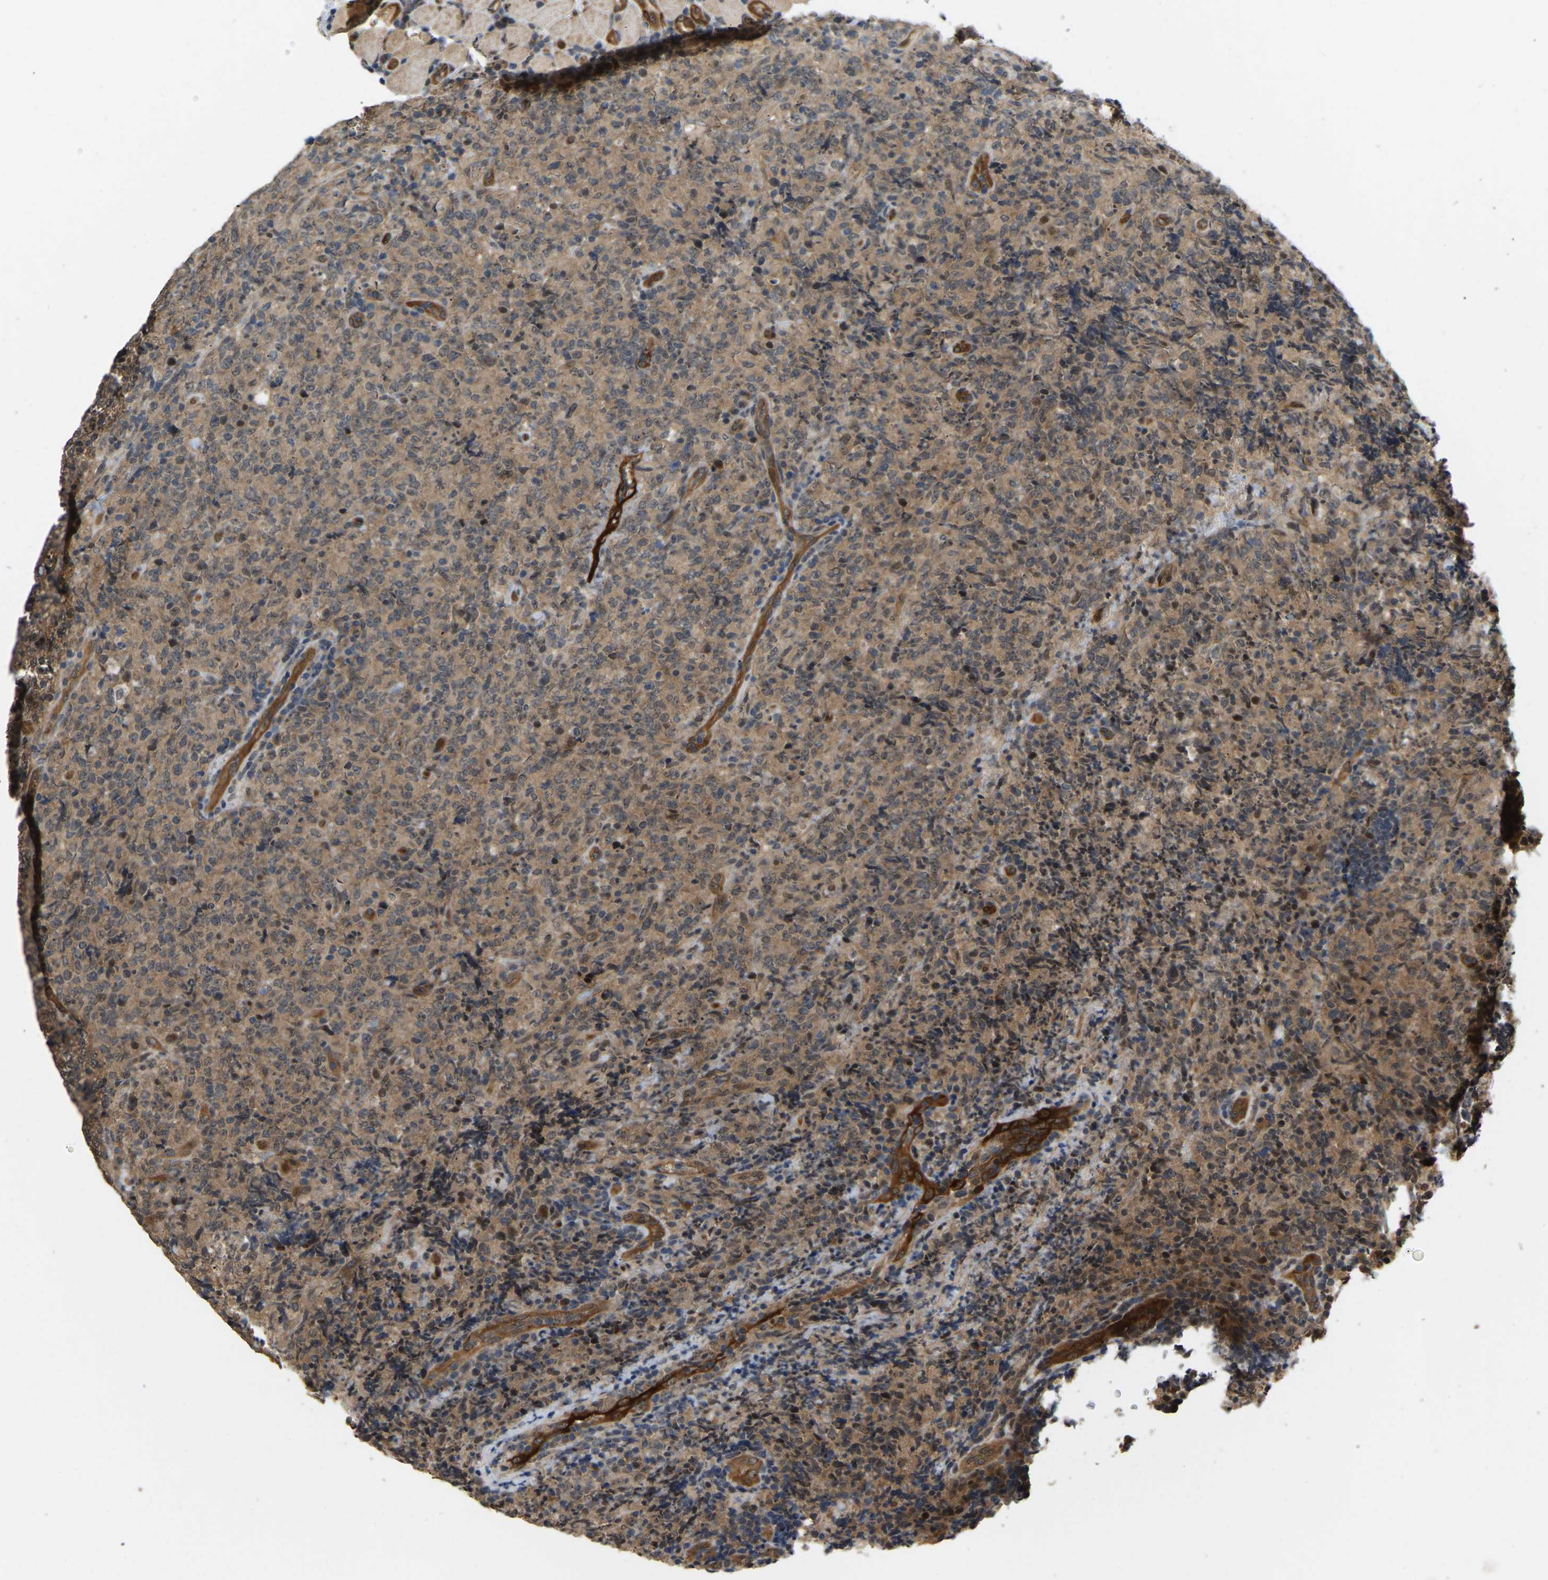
{"staining": {"intensity": "weak", "quantity": ">75%", "location": "cytoplasmic/membranous,nuclear"}, "tissue": "lymphoma", "cell_type": "Tumor cells", "image_type": "cancer", "snomed": [{"axis": "morphology", "description": "Malignant lymphoma, non-Hodgkin's type, High grade"}, {"axis": "topography", "description": "Tonsil"}], "caption": "Human high-grade malignant lymphoma, non-Hodgkin's type stained with a brown dye reveals weak cytoplasmic/membranous and nuclear positive expression in about >75% of tumor cells.", "gene": "LIMK2", "patient": {"sex": "female", "age": 36}}